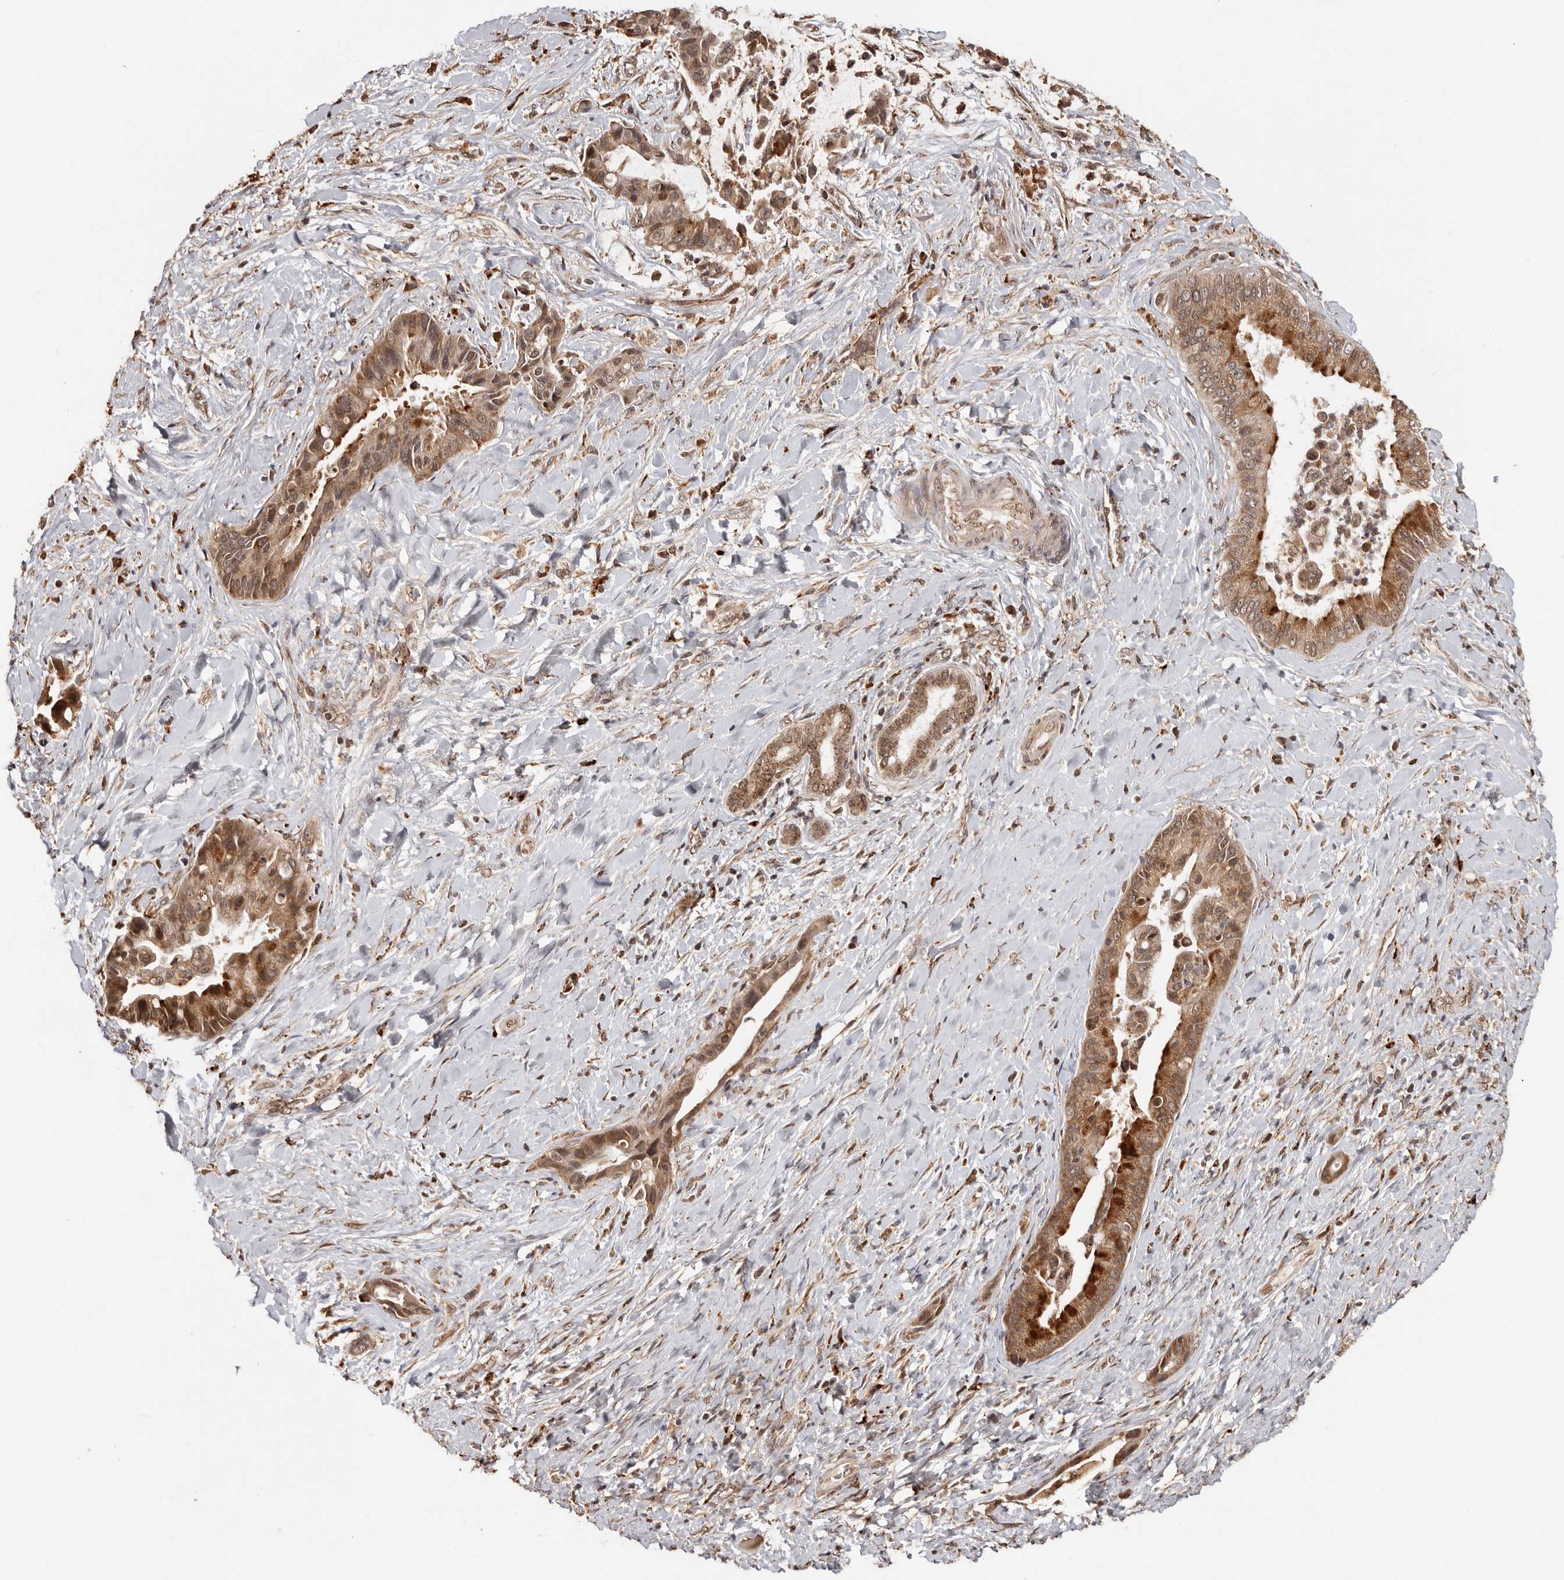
{"staining": {"intensity": "moderate", "quantity": ">75%", "location": "cytoplasmic/membranous,nuclear"}, "tissue": "liver cancer", "cell_type": "Tumor cells", "image_type": "cancer", "snomed": [{"axis": "morphology", "description": "Cholangiocarcinoma"}, {"axis": "topography", "description": "Liver"}], "caption": "Protein expression analysis of human liver cancer (cholangiocarcinoma) reveals moderate cytoplasmic/membranous and nuclear positivity in approximately >75% of tumor cells. (DAB IHC, brown staining for protein, blue staining for nuclei).", "gene": "ZNF83", "patient": {"sex": "female", "age": 54}}